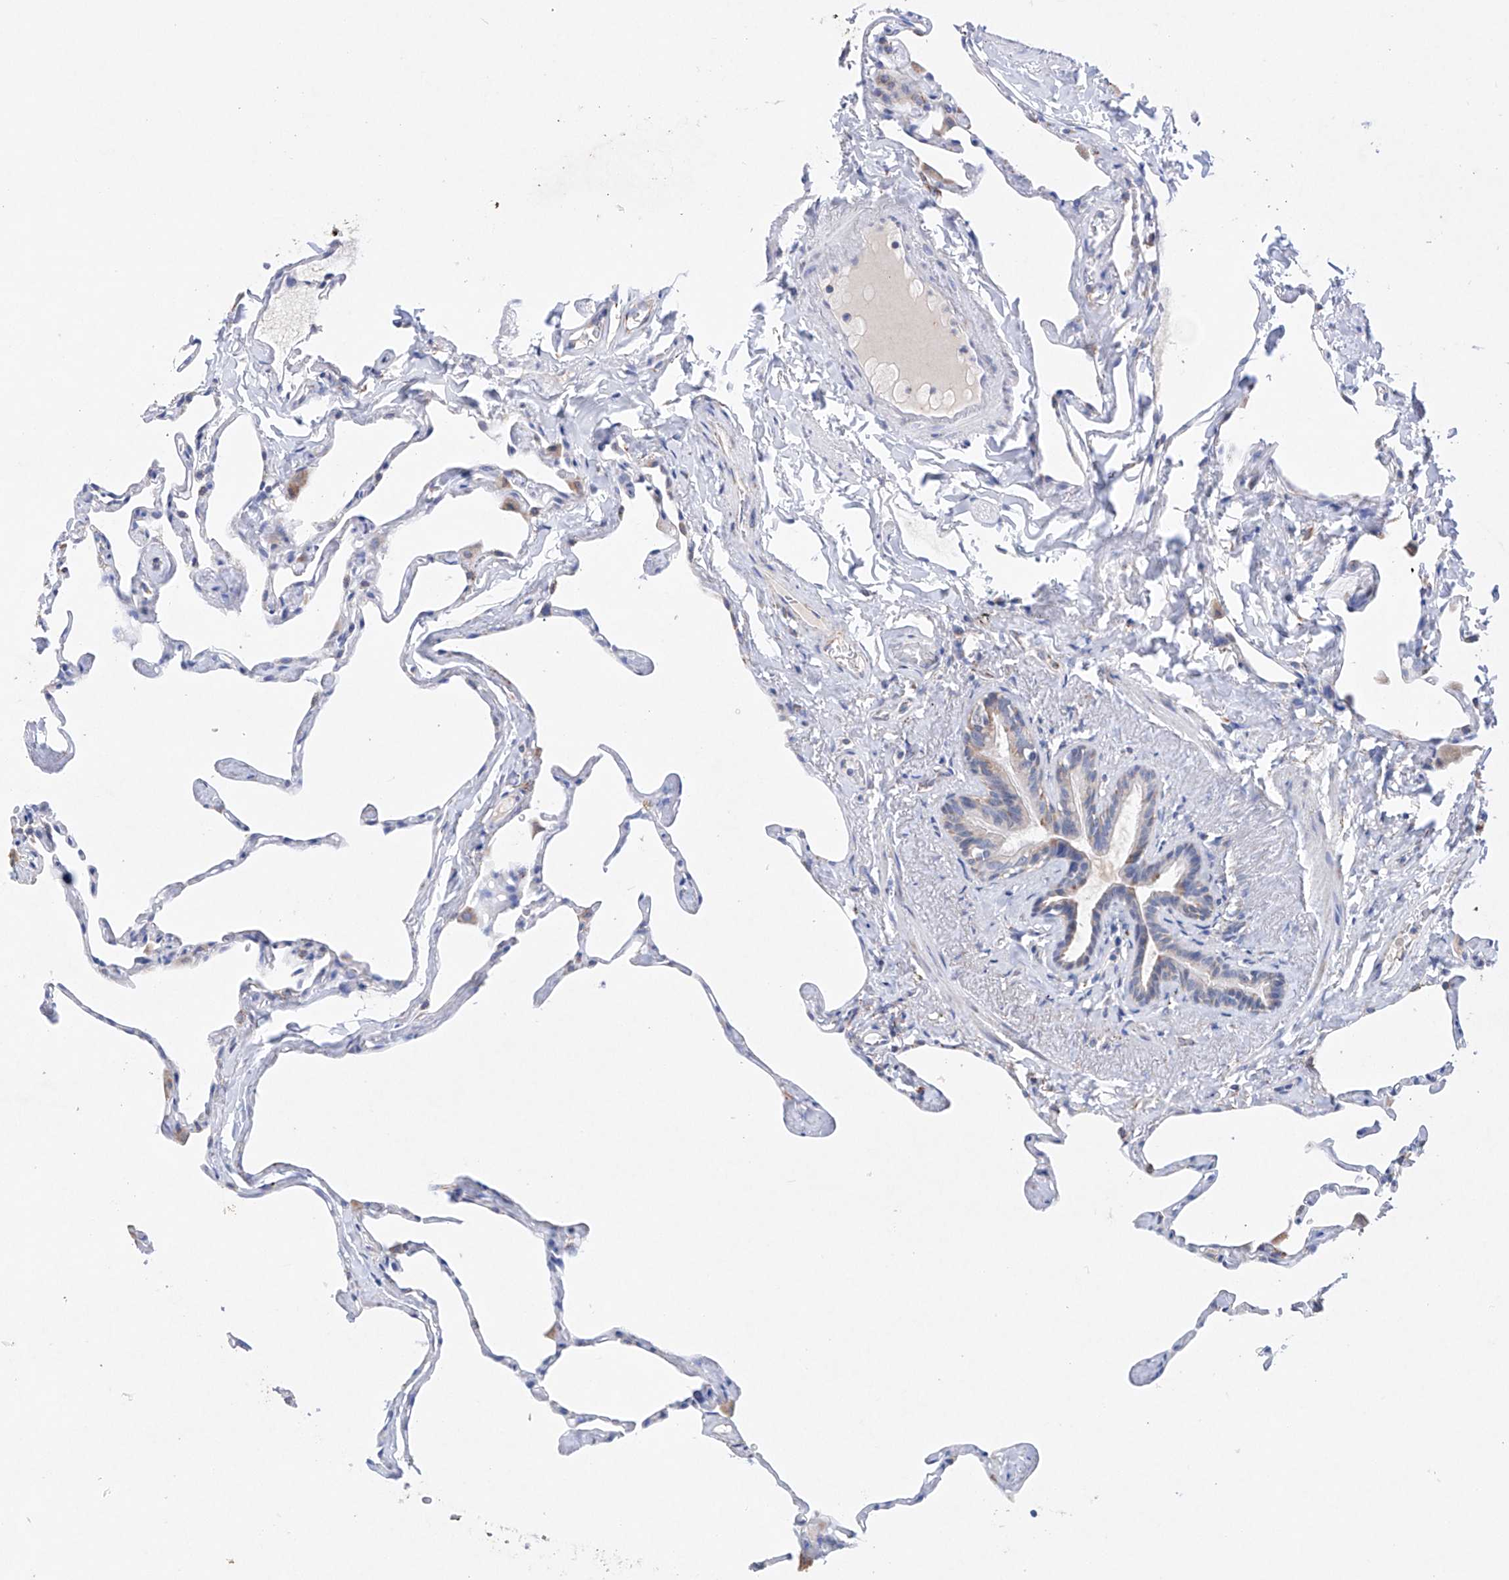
{"staining": {"intensity": "strong", "quantity": "25%-75%", "location": "cytoplasmic/membranous"}, "tissue": "lung", "cell_type": "Alveolar cells", "image_type": "normal", "snomed": [{"axis": "morphology", "description": "Normal tissue, NOS"}, {"axis": "topography", "description": "Lung"}], "caption": "IHC of normal human lung displays high levels of strong cytoplasmic/membranous expression in approximately 25%-75% of alveolar cells. (DAB (3,3'-diaminobenzidine) IHC, brown staining for protein, blue staining for nuclei).", "gene": "NRROS", "patient": {"sex": "male", "age": 65}}